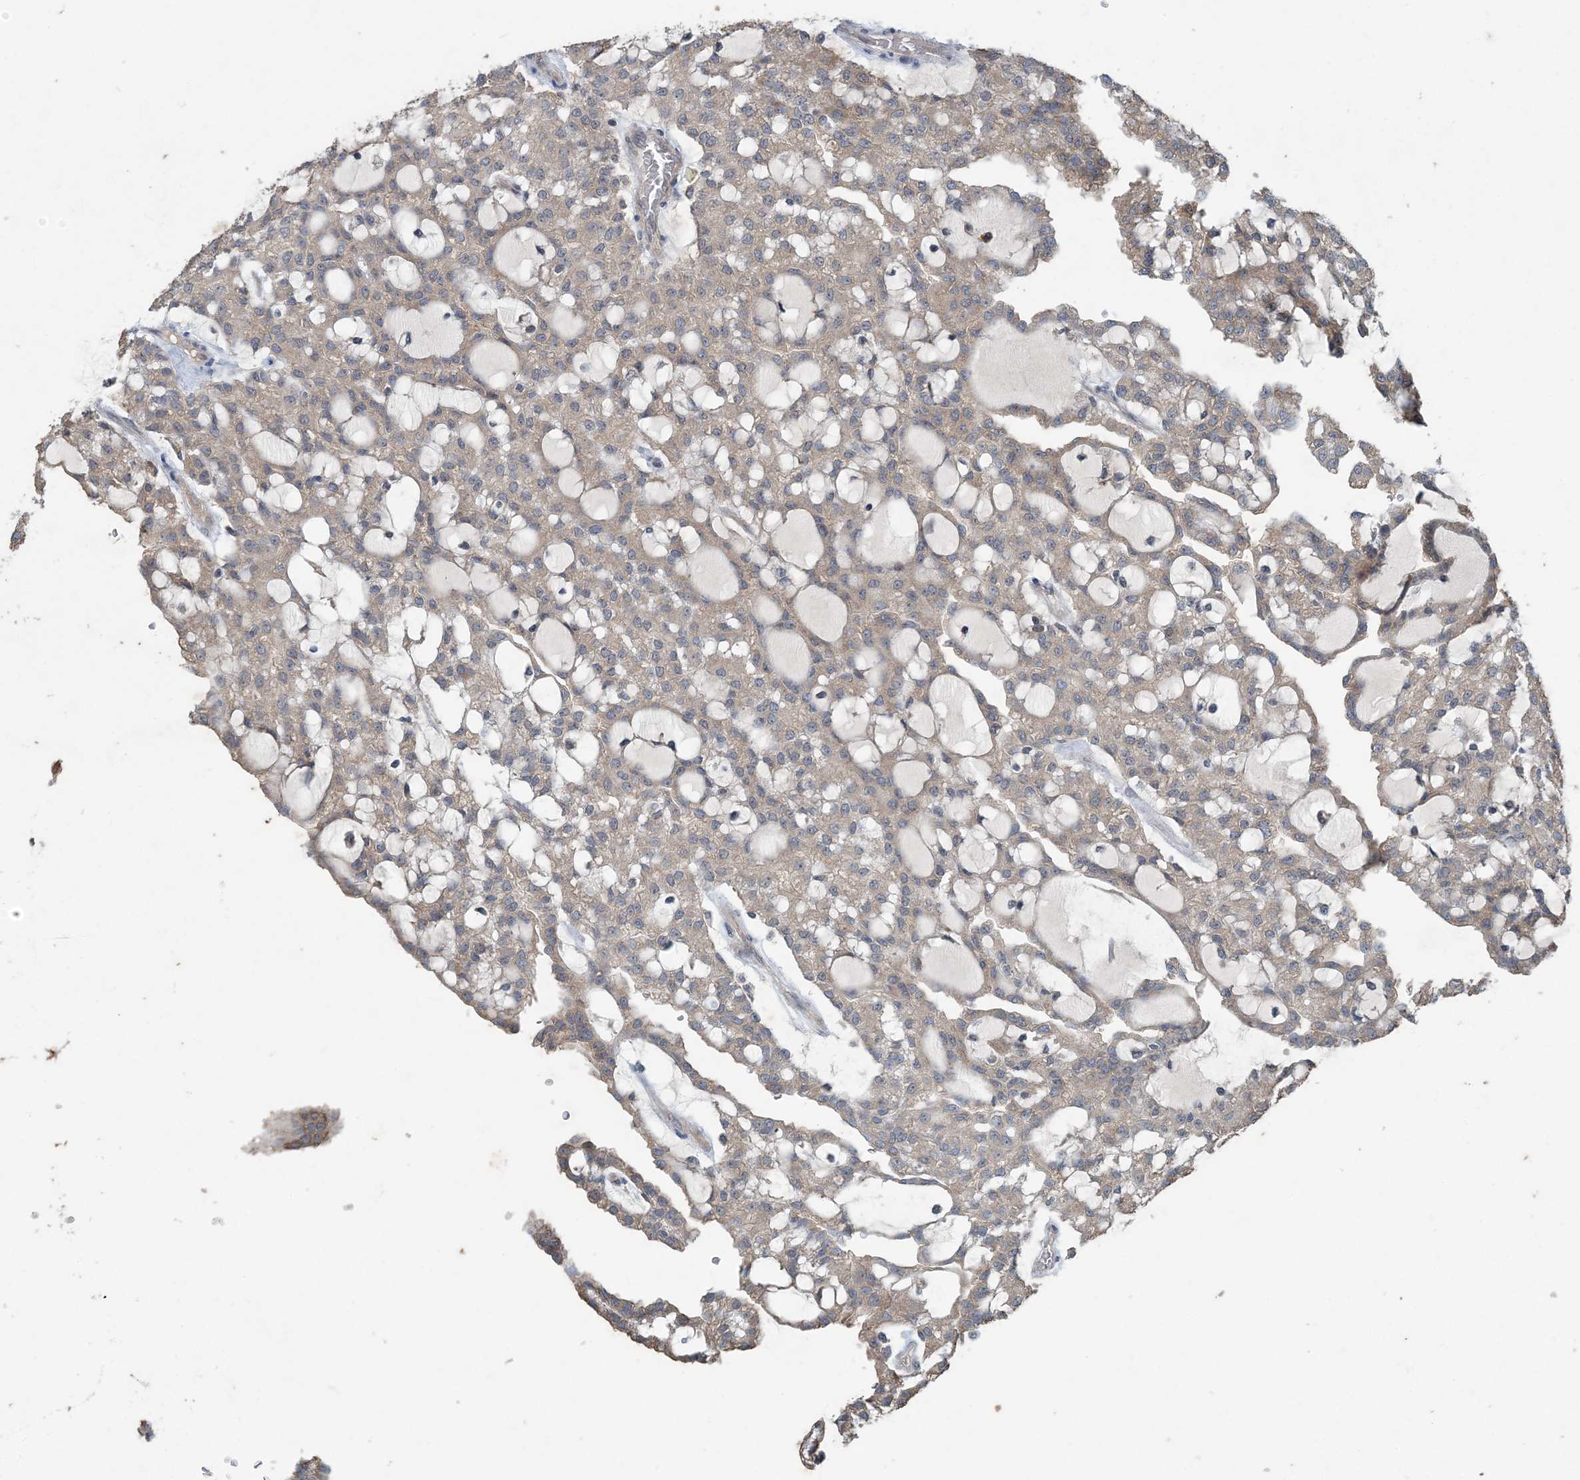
{"staining": {"intensity": "weak", "quantity": ">75%", "location": "cytoplasmic/membranous"}, "tissue": "renal cancer", "cell_type": "Tumor cells", "image_type": "cancer", "snomed": [{"axis": "morphology", "description": "Adenocarcinoma, NOS"}, {"axis": "topography", "description": "Kidney"}], "caption": "Renal adenocarcinoma stained with a protein marker demonstrates weak staining in tumor cells.", "gene": "MYO9B", "patient": {"sex": "male", "age": 63}}